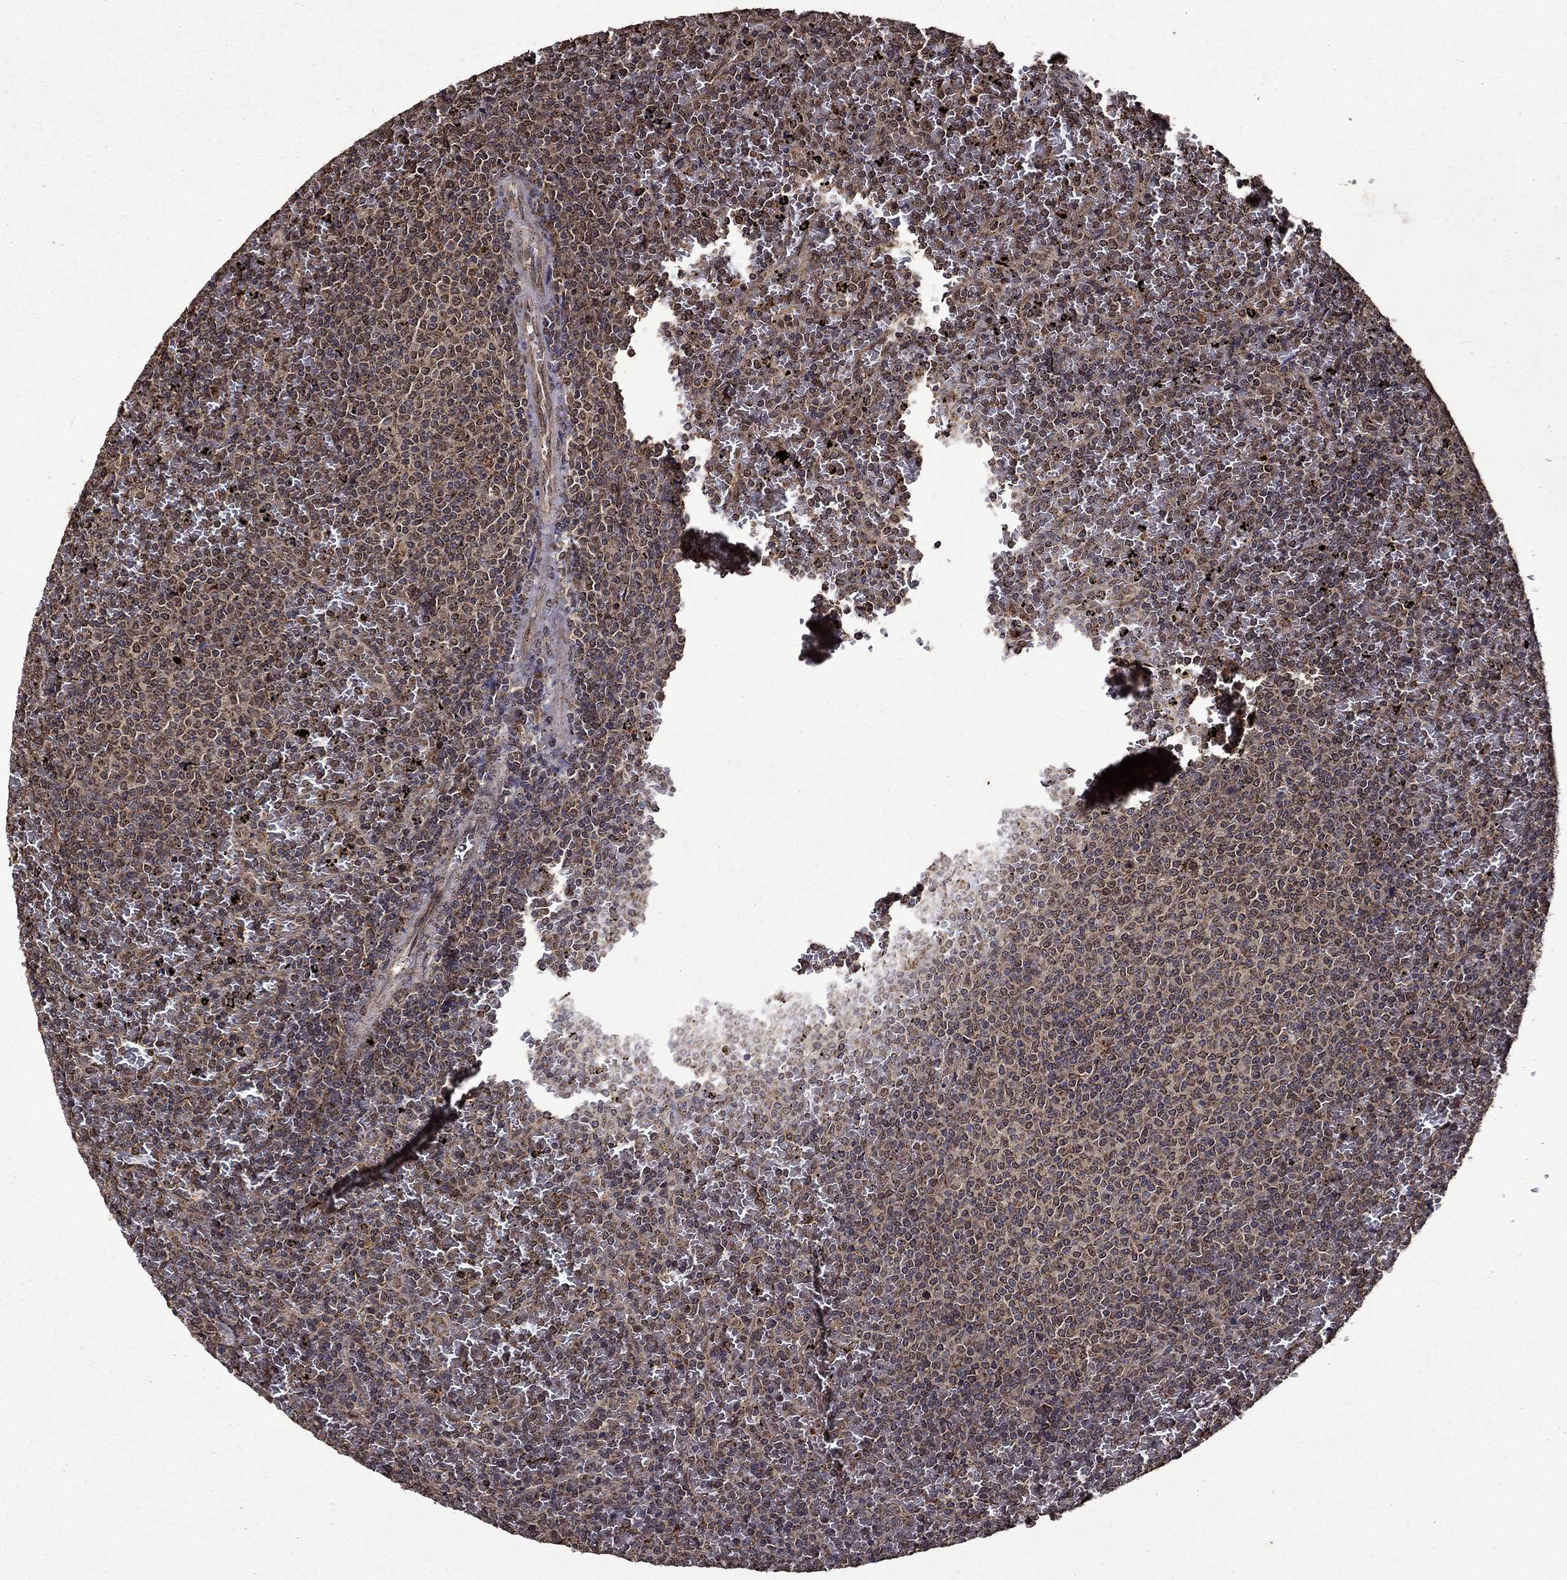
{"staining": {"intensity": "moderate", "quantity": "<25%", "location": "cytoplasmic/membranous,nuclear"}, "tissue": "lymphoma", "cell_type": "Tumor cells", "image_type": "cancer", "snomed": [{"axis": "morphology", "description": "Malignant lymphoma, non-Hodgkin's type, Low grade"}, {"axis": "topography", "description": "Spleen"}], "caption": "Malignant lymphoma, non-Hodgkin's type (low-grade) stained with IHC displays moderate cytoplasmic/membranous and nuclear staining in about <25% of tumor cells.", "gene": "ITM2B", "patient": {"sex": "female", "age": 77}}